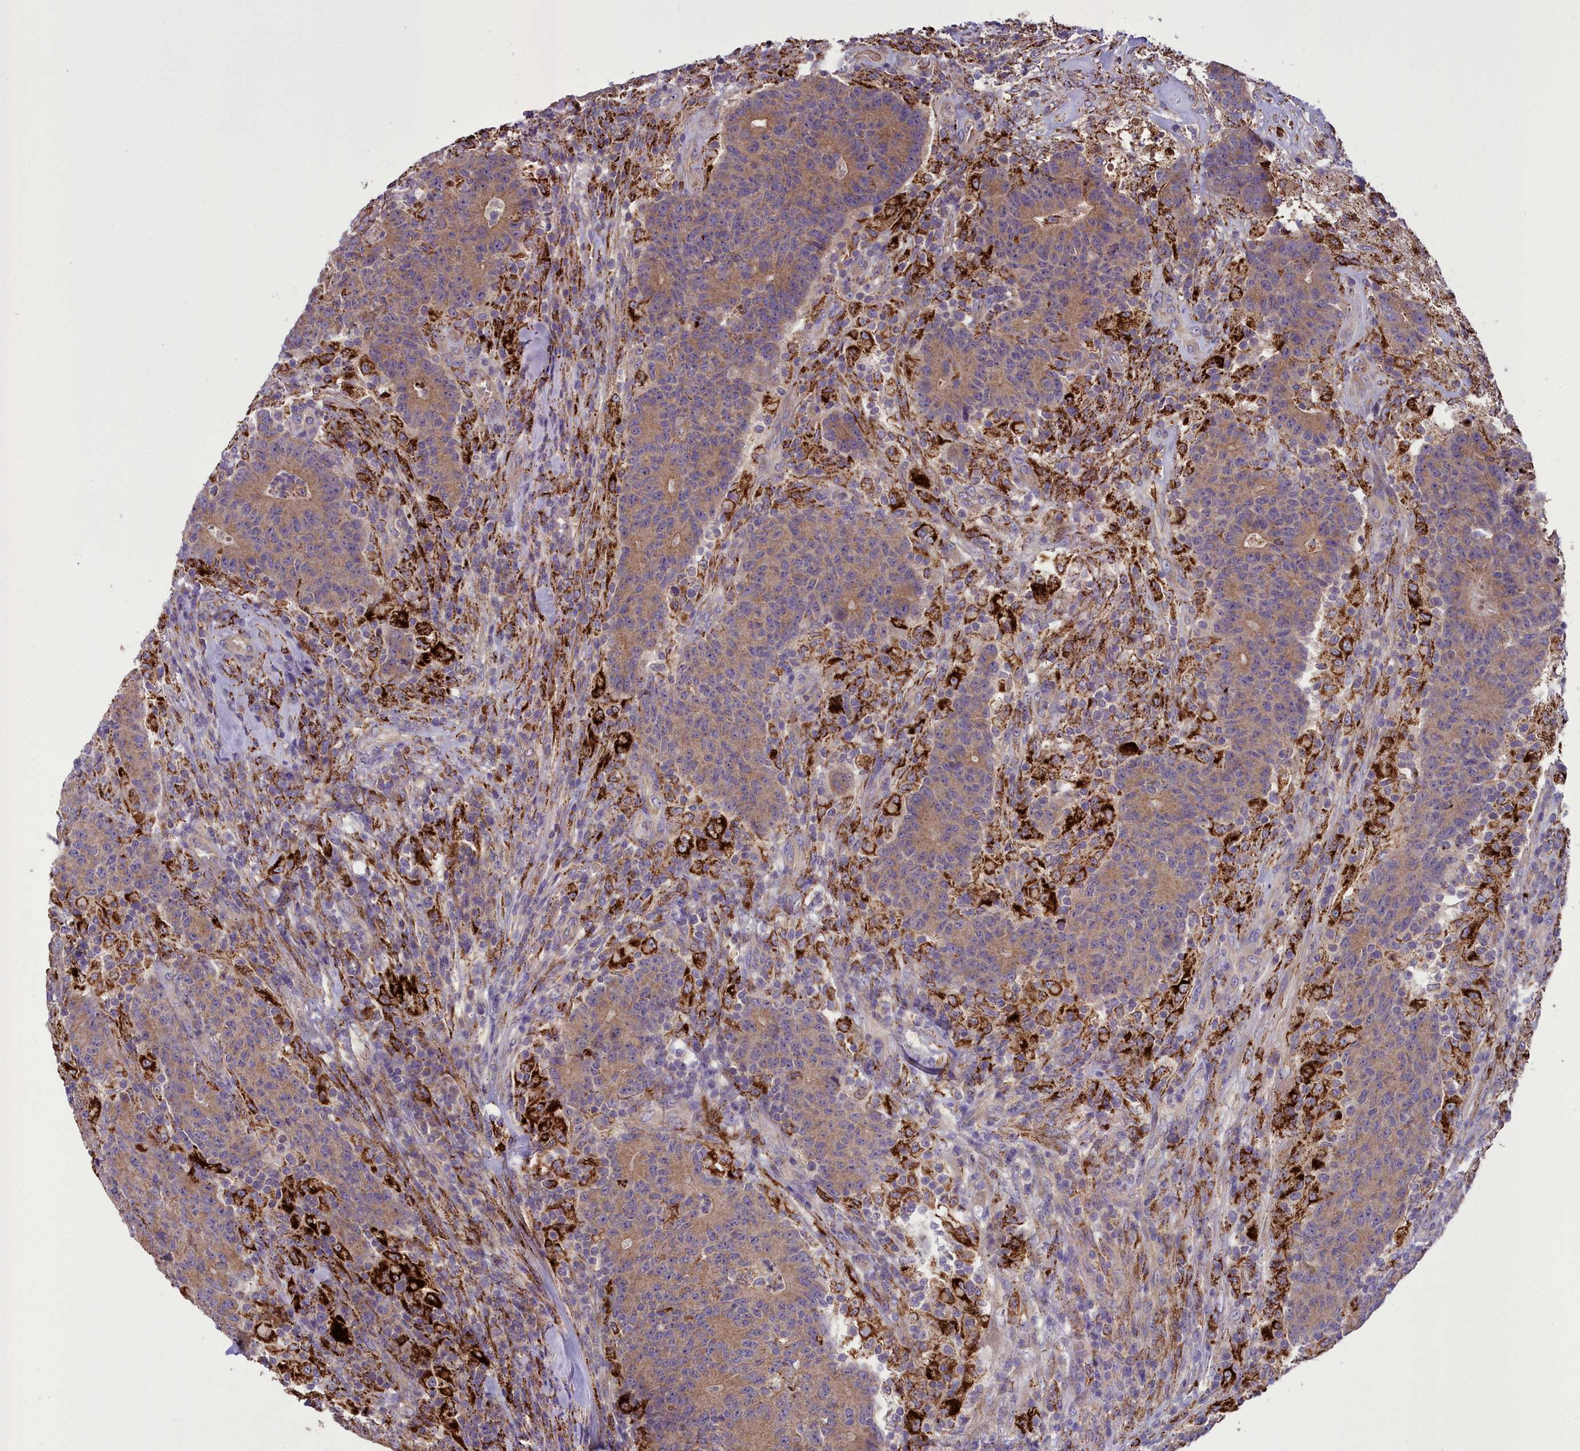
{"staining": {"intensity": "moderate", "quantity": ">75%", "location": "cytoplasmic/membranous"}, "tissue": "colorectal cancer", "cell_type": "Tumor cells", "image_type": "cancer", "snomed": [{"axis": "morphology", "description": "Adenocarcinoma, NOS"}, {"axis": "topography", "description": "Colon"}], "caption": "Immunohistochemistry of adenocarcinoma (colorectal) displays medium levels of moderate cytoplasmic/membranous positivity in about >75% of tumor cells.", "gene": "TBC1D24", "patient": {"sex": "female", "age": 75}}